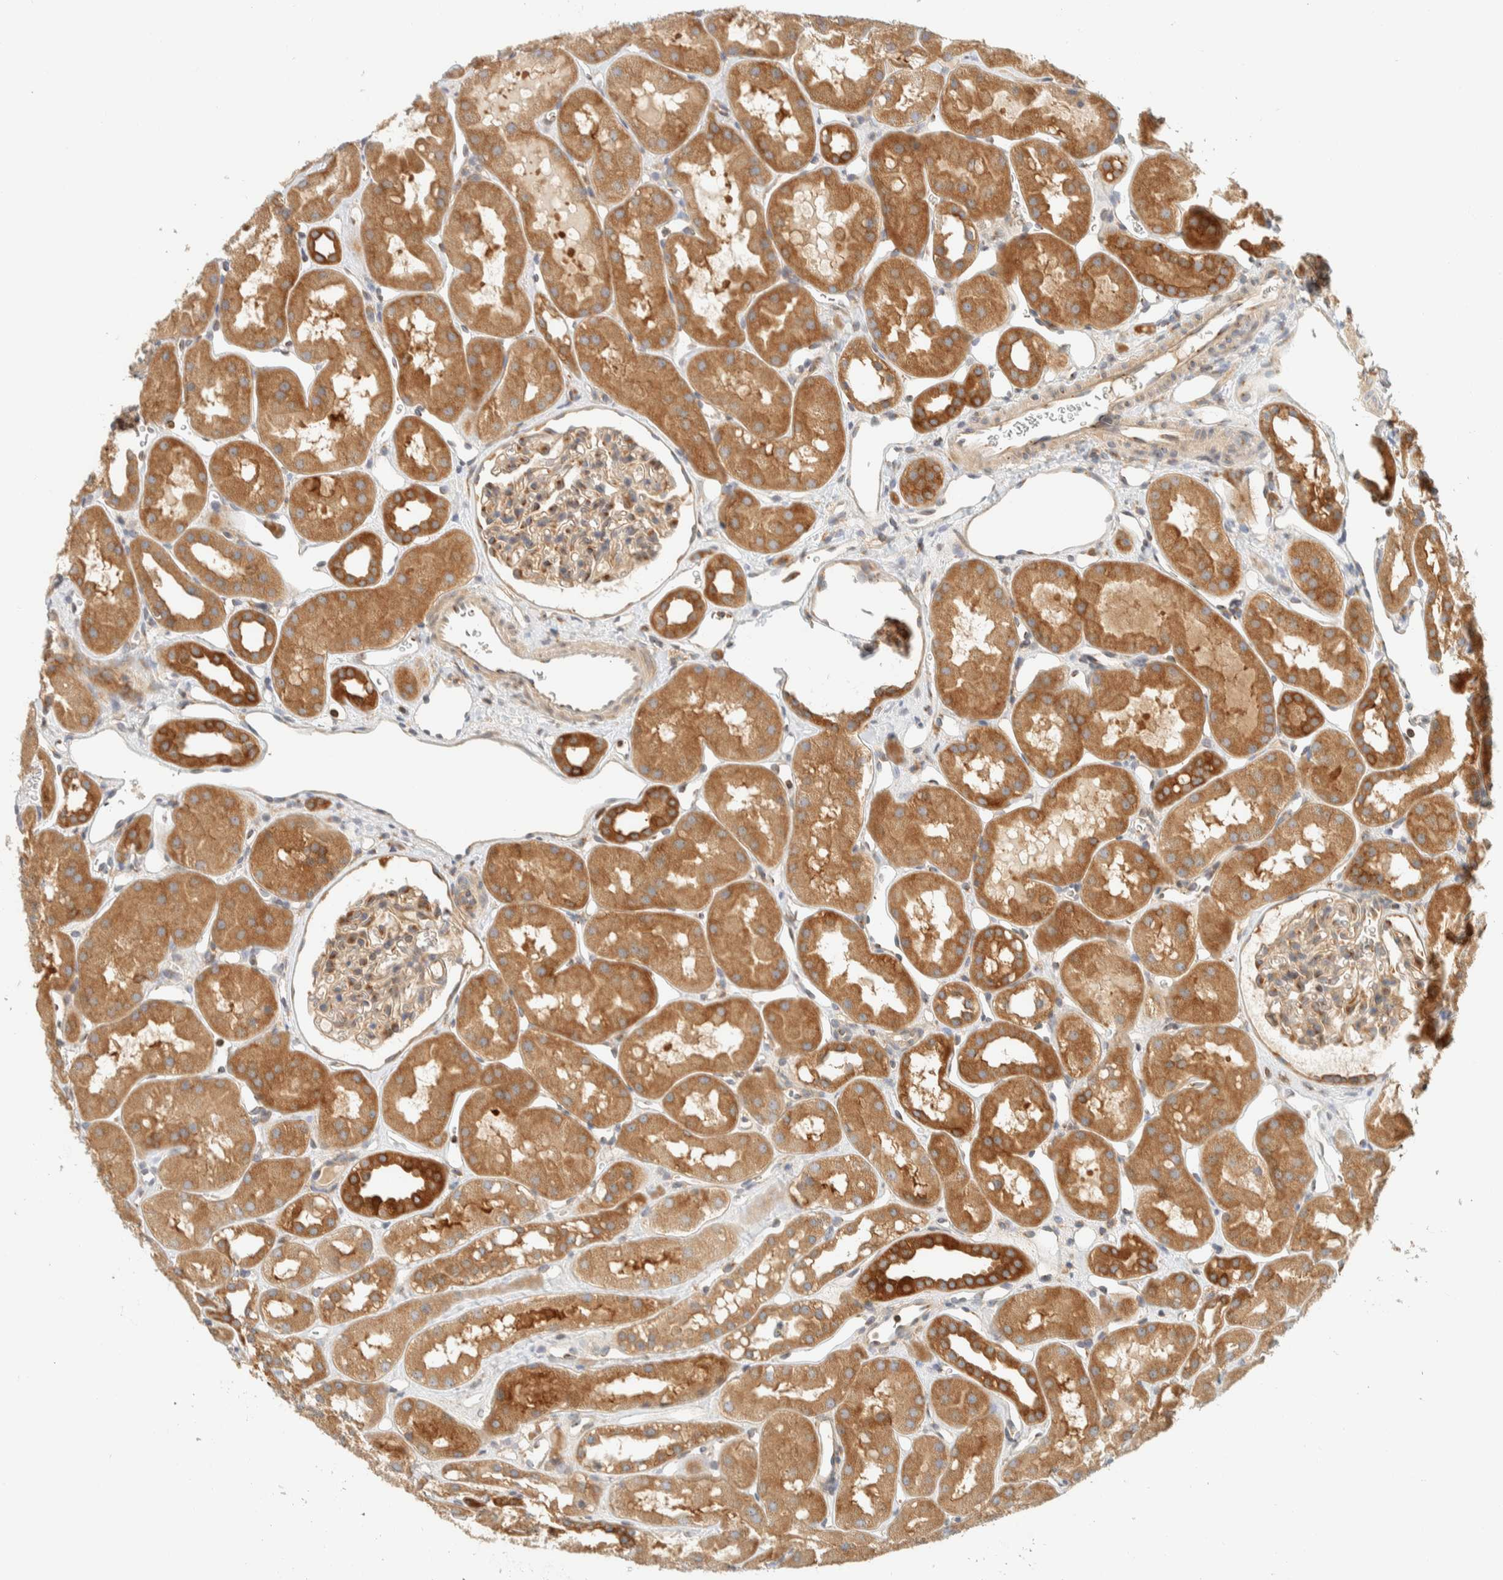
{"staining": {"intensity": "moderate", "quantity": "<25%", "location": "cytoplasmic/membranous"}, "tissue": "kidney", "cell_type": "Cells in glomeruli", "image_type": "normal", "snomed": [{"axis": "morphology", "description": "Normal tissue, NOS"}, {"axis": "topography", "description": "Kidney"}], "caption": "Protein expression analysis of normal human kidney reveals moderate cytoplasmic/membranous expression in approximately <25% of cells in glomeruli. The protein is shown in brown color, while the nuclei are stained blue.", "gene": "ARFGEF1", "patient": {"sex": "male", "age": 16}}